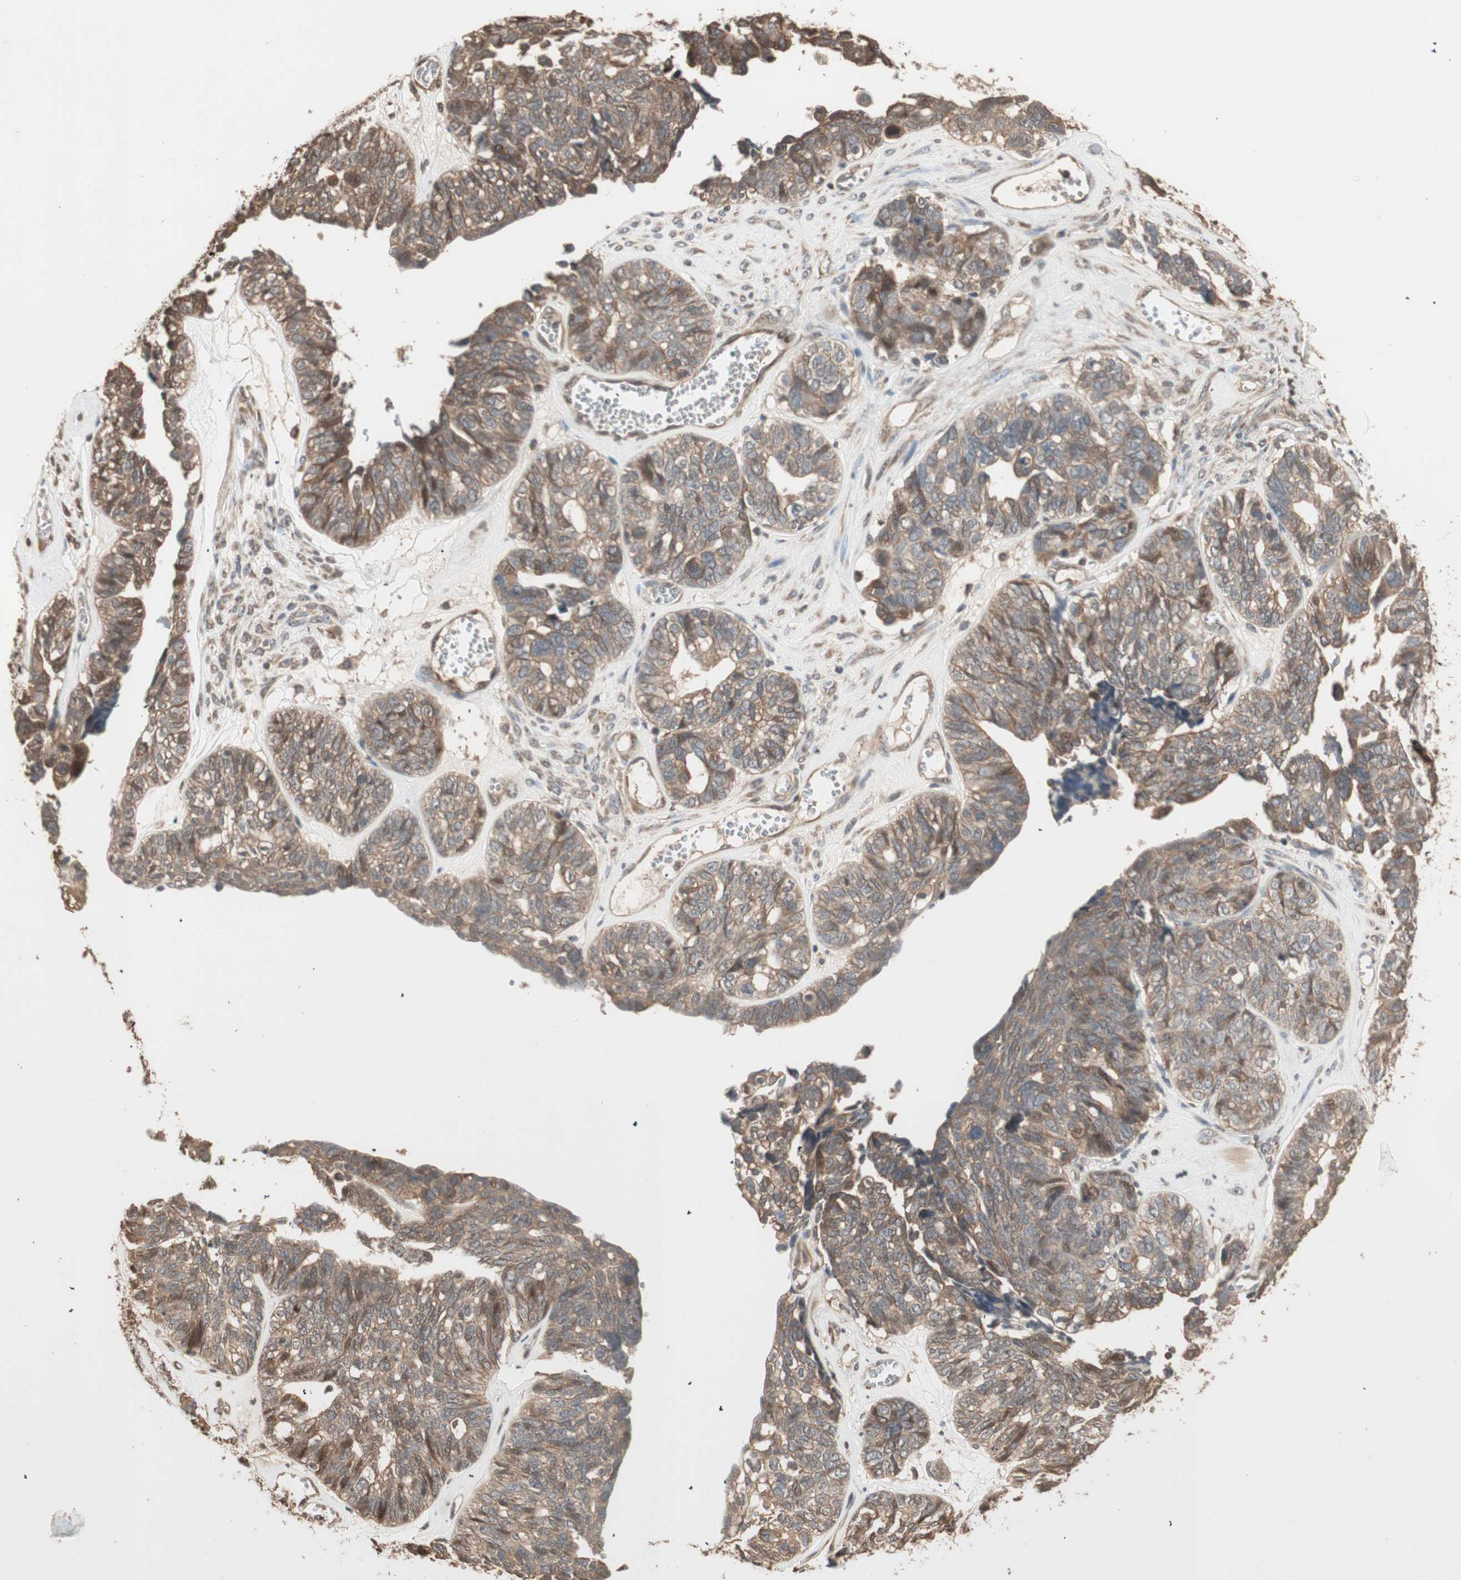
{"staining": {"intensity": "moderate", "quantity": ">75%", "location": "cytoplasmic/membranous"}, "tissue": "ovarian cancer", "cell_type": "Tumor cells", "image_type": "cancer", "snomed": [{"axis": "morphology", "description": "Cystadenocarcinoma, serous, NOS"}, {"axis": "topography", "description": "Ovary"}], "caption": "Protein expression analysis of human ovarian serous cystadenocarcinoma reveals moderate cytoplasmic/membranous staining in about >75% of tumor cells. (Stains: DAB (3,3'-diaminobenzidine) in brown, nuclei in blue, Microscopy: brightfield microscopy at high magnification).", "gene": "USP20", "patient": {"sex": "female", "age": 79}}